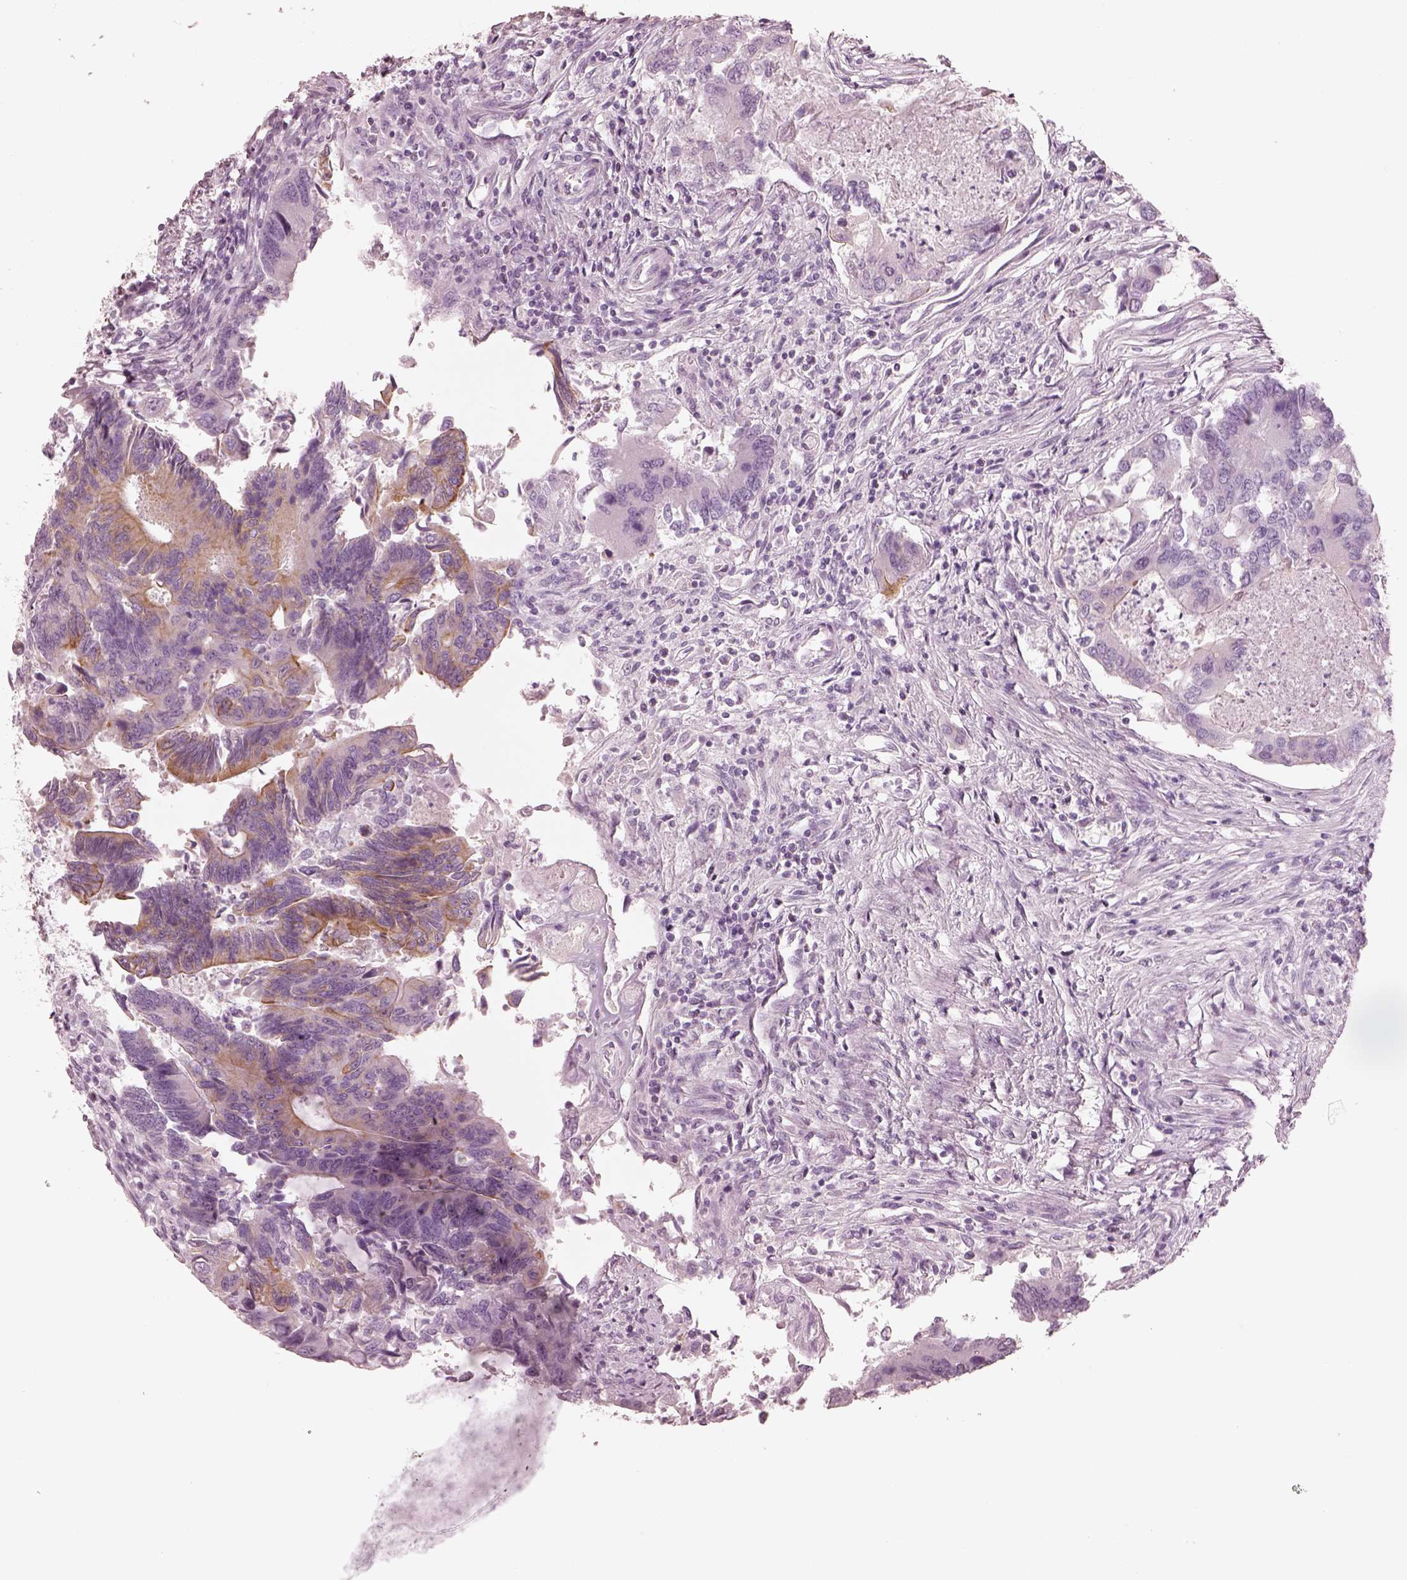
{"staining": {"intensity": "weak", "quantity": "25%-75%", "location": "cytoplasmic/membranous"}, "tissue": "colorectal cancer", "cell_type": "Tumor cells", "image_type": "cancer", "snomed": [{"axis": "morphology", "description": "Adenocarcinoma, NOS"}, {"axis": "topography", "description": "Colon"}], "caption": "Colorectal adenocarcinoma was stained to show a protein in brown. There is low levels of weak cytoplasmic/membranous staining in approximately 25%-75% of tumor cells.", "gene": "PON3", "patient": {"sex": "female", "age": 67}}